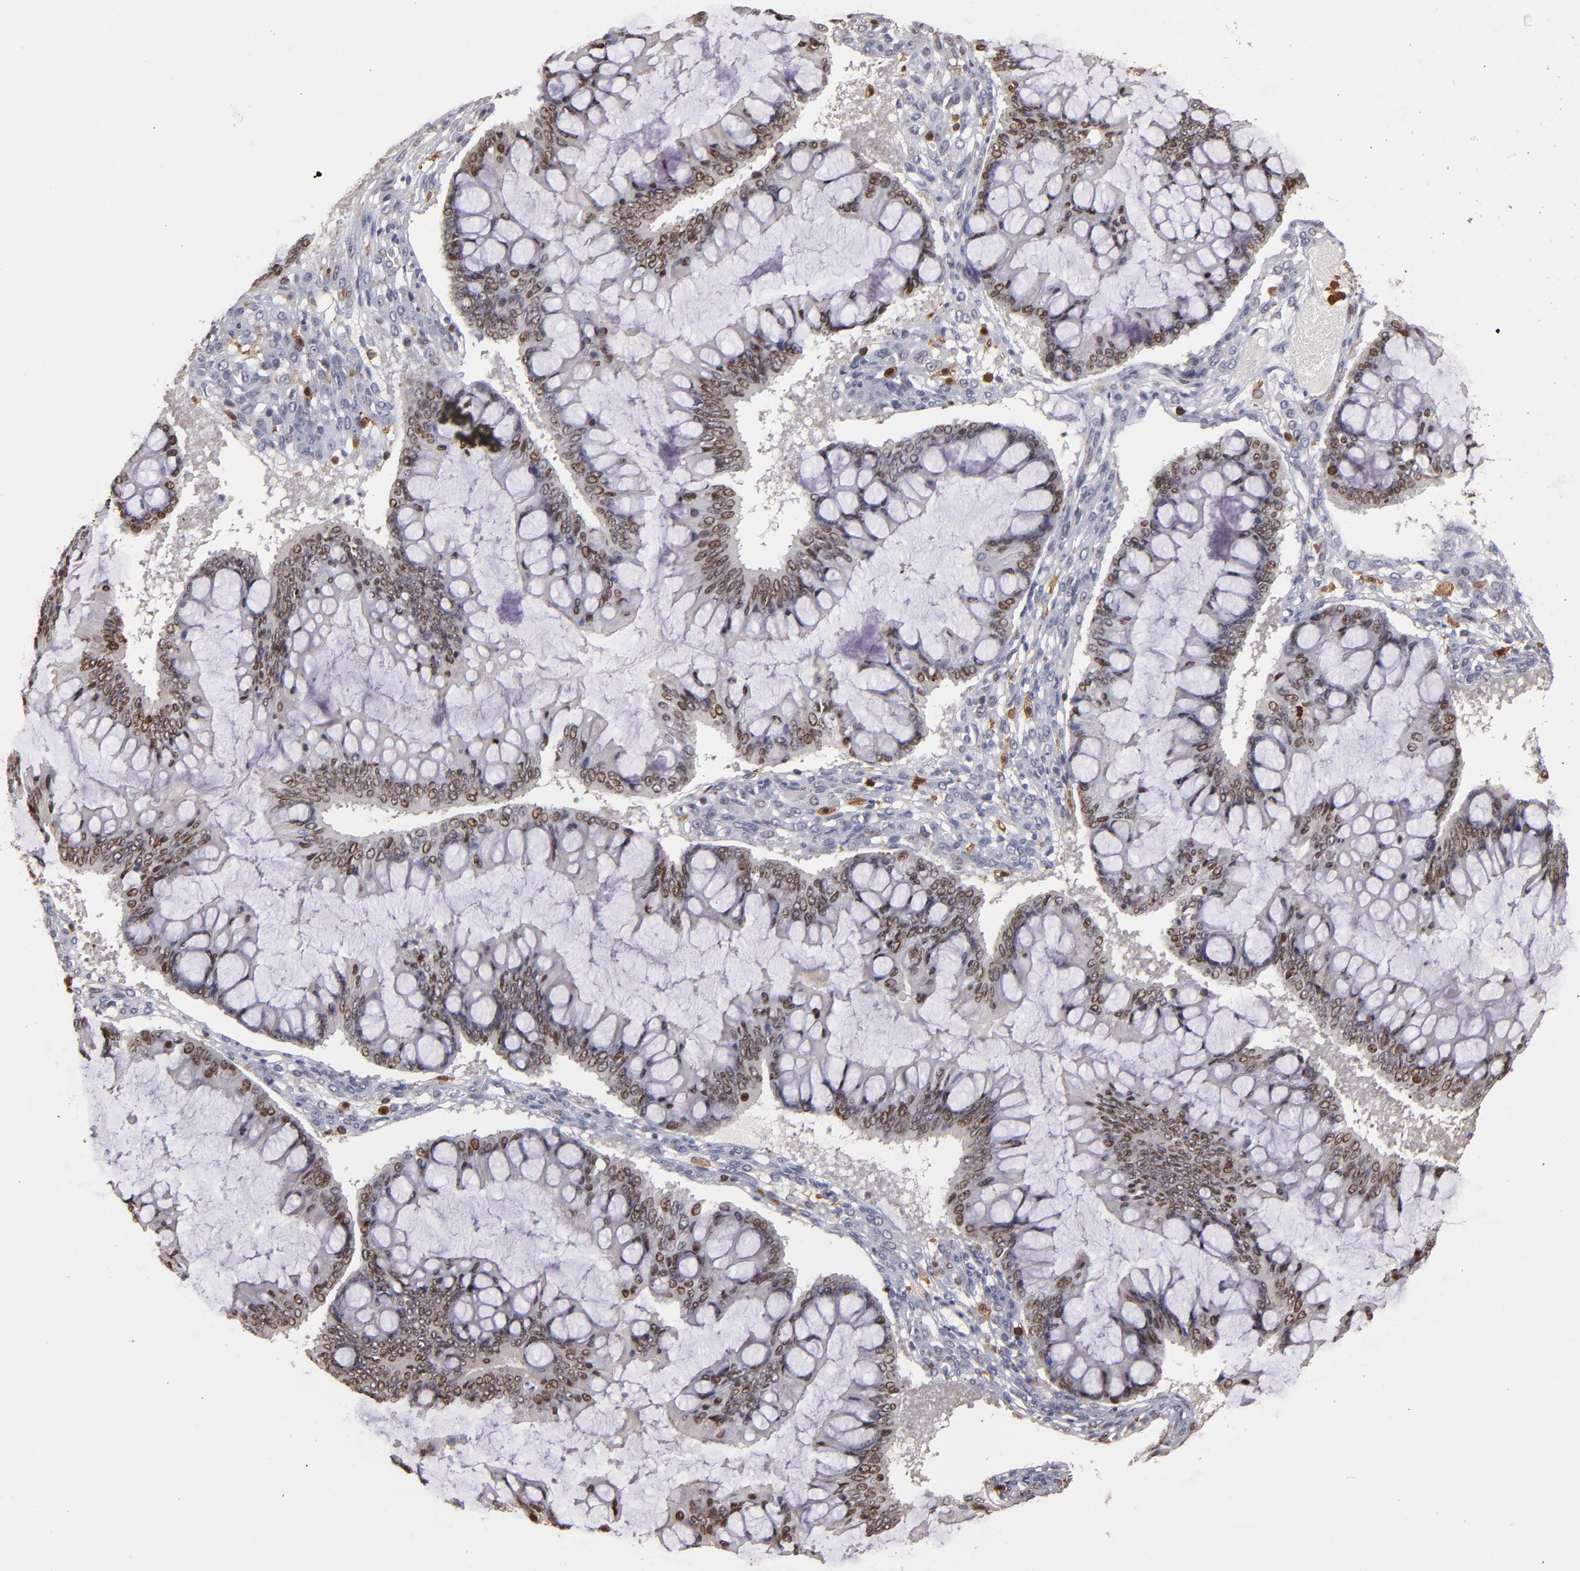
{"staining": {"intensity": "weak", "quantity": ">75%", "location": "nuclear"}, "tissue": "ovarian cancer", "cell_type": "Tumor cells", "image_type": "cancer", "snomed": [{"axis": "morphology", "description": "Cystadenocarcinoma, mucinous, NOS"}, {"axis": "topography", "description": "Ovary"}], "caption": "High-magnification brightfield microscopy of ovarian cancer stained with DAB (brown) and counterstained with hematoxylin (blue). tumor cells exhibit weak nuclear positivity is seen in approximately>75% of cells. (Stains: DAB in brown, nuclei in blue, Microscopy: brightfield microscopy at high magnification).", "gene": "WAS", "patient": {"sex": "female", "age": 73}}